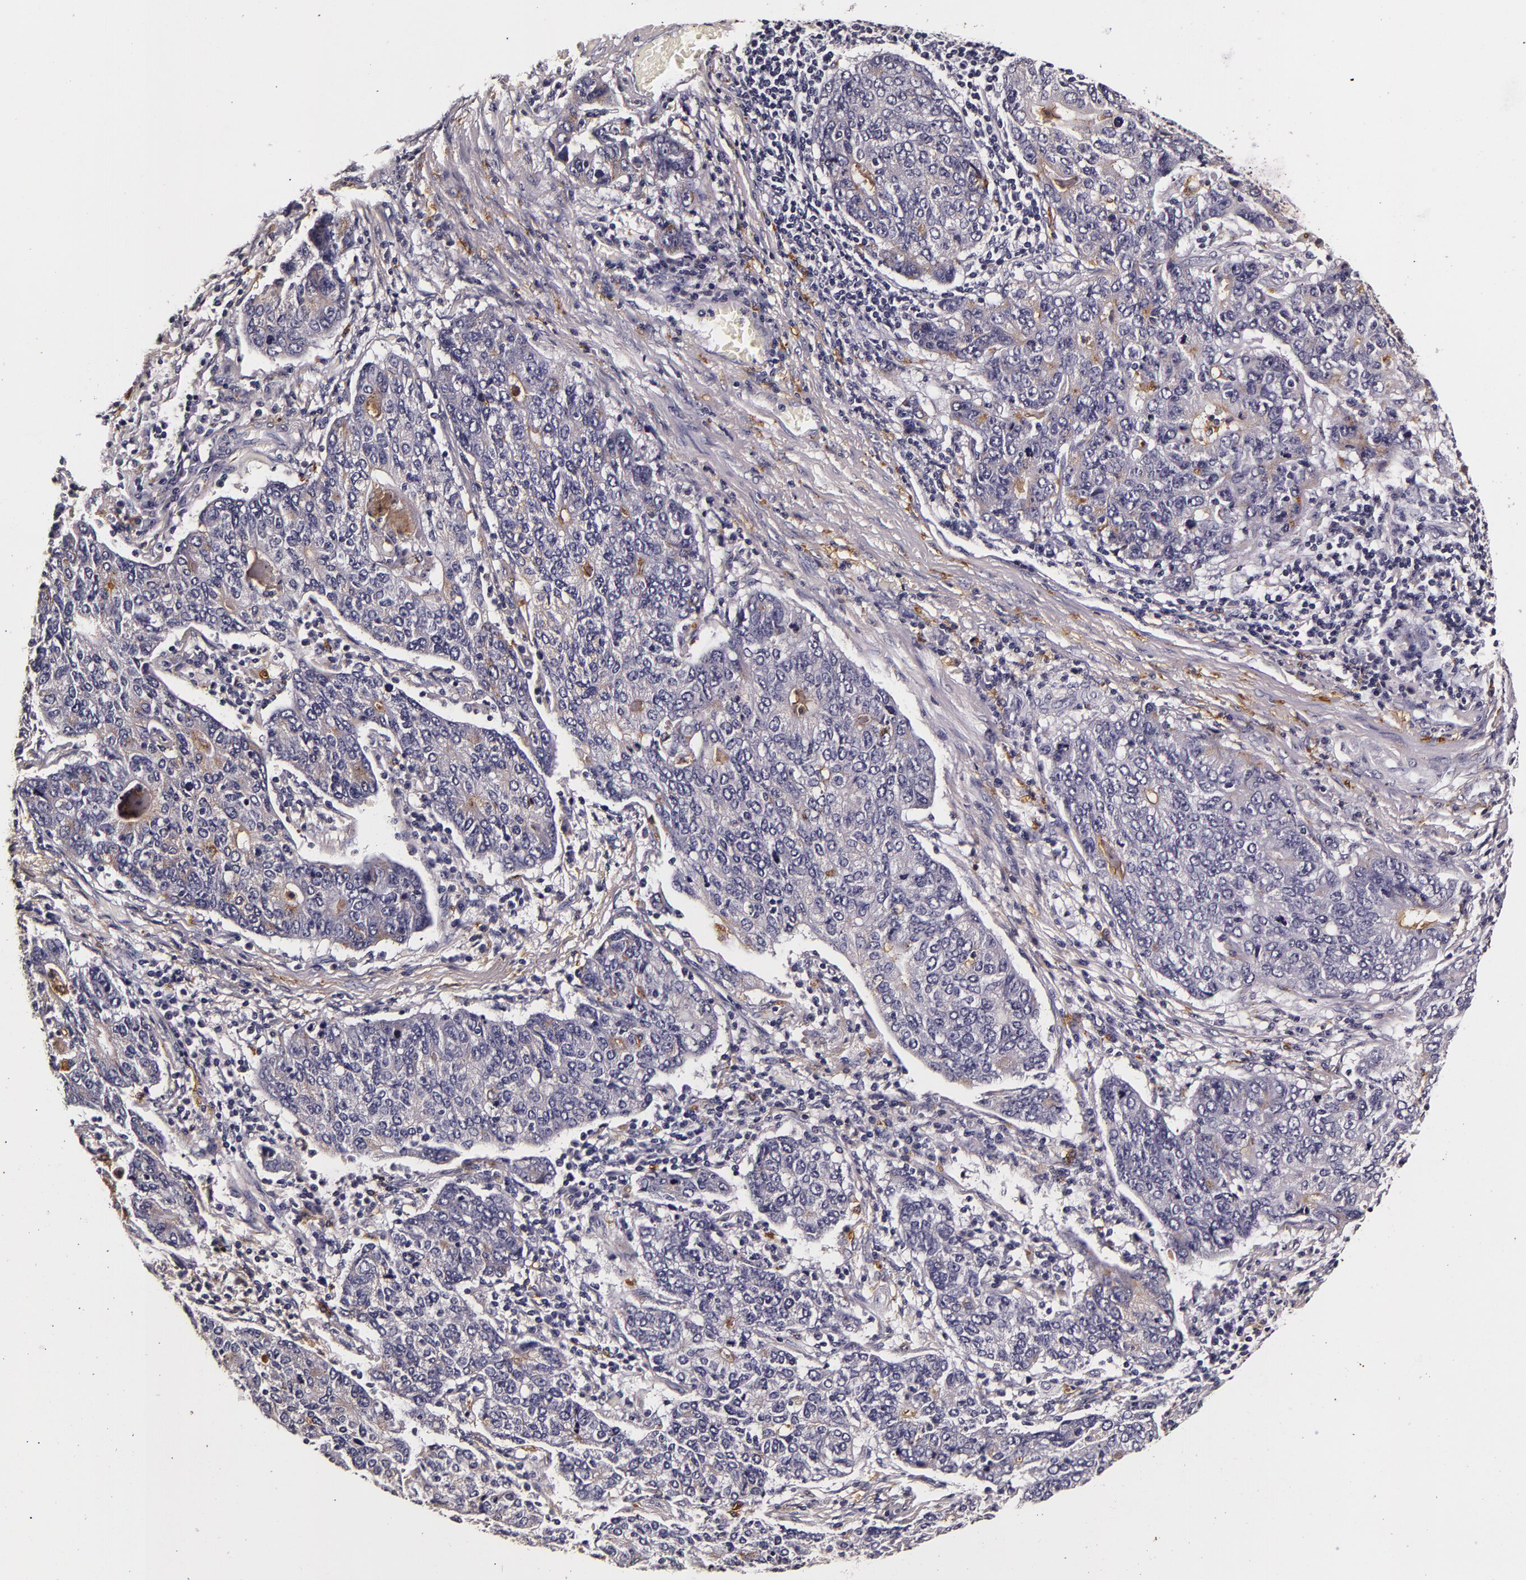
{"staining": {"intensity": "negative", "quantity": "none", "location": "none"}, "tissue": "stomach cancer", "cell_type": "Tumor cells", "image_type": "cancer", "snomed": [{"axis": "morphology", "description": "Adenocarcinoma, NOS"}, {"axis": "topography", "description": "Esophagus"}, {"axis": "topography", "description": "Stomach"}], "caption": "Immunohistochemistry (IHC) image of neoplastic tissue: adenocarcinoma (stomach) stained with DAB (3,3'-diaminobenzidine) reveals no significant protein expression in tumor cells.", "gene": "LGALS3BP", "patient": {"sex": "male", "age": 74}}